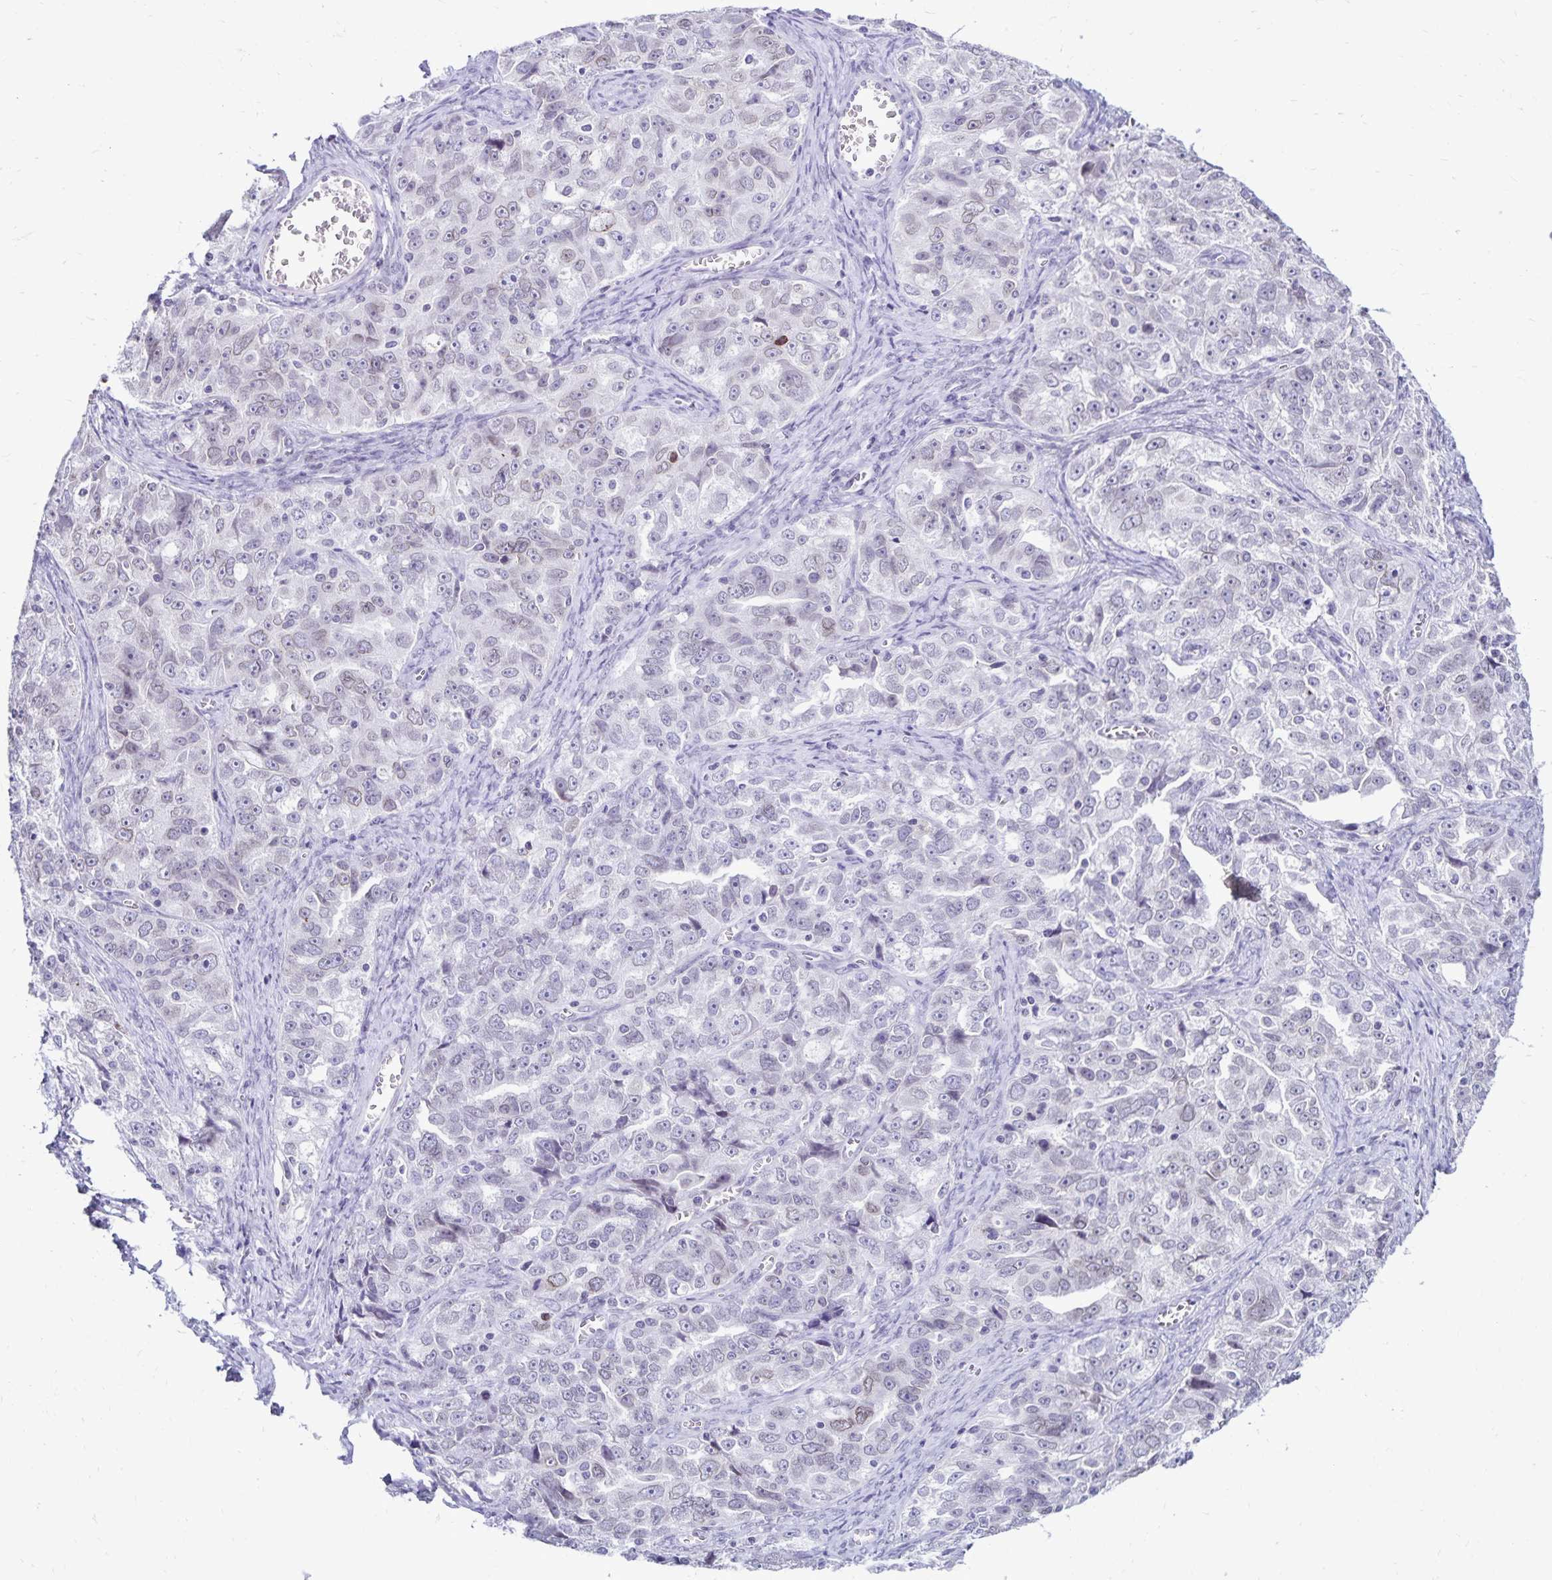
{"staining": {"intensity": "negative", "quantity": "none", "location": "none"}, "tissue": "ovarian cancer", "cell_type": "Tumor cells", "image_type": "cancer", "snomed": [{"axis": "morphology", "description": "Cystadenocarcinoma, serous, NOS"}, {"axis": "topography", "description": "Ovary"}], "caption": "Human ovarian cancer (serous cystadenocarcinoma) stained for a protein using immunohistochemistry reveals no expression in tumor cells.", "gene": "FAM166C", "patient": {"sex": "female", "age": 51}}